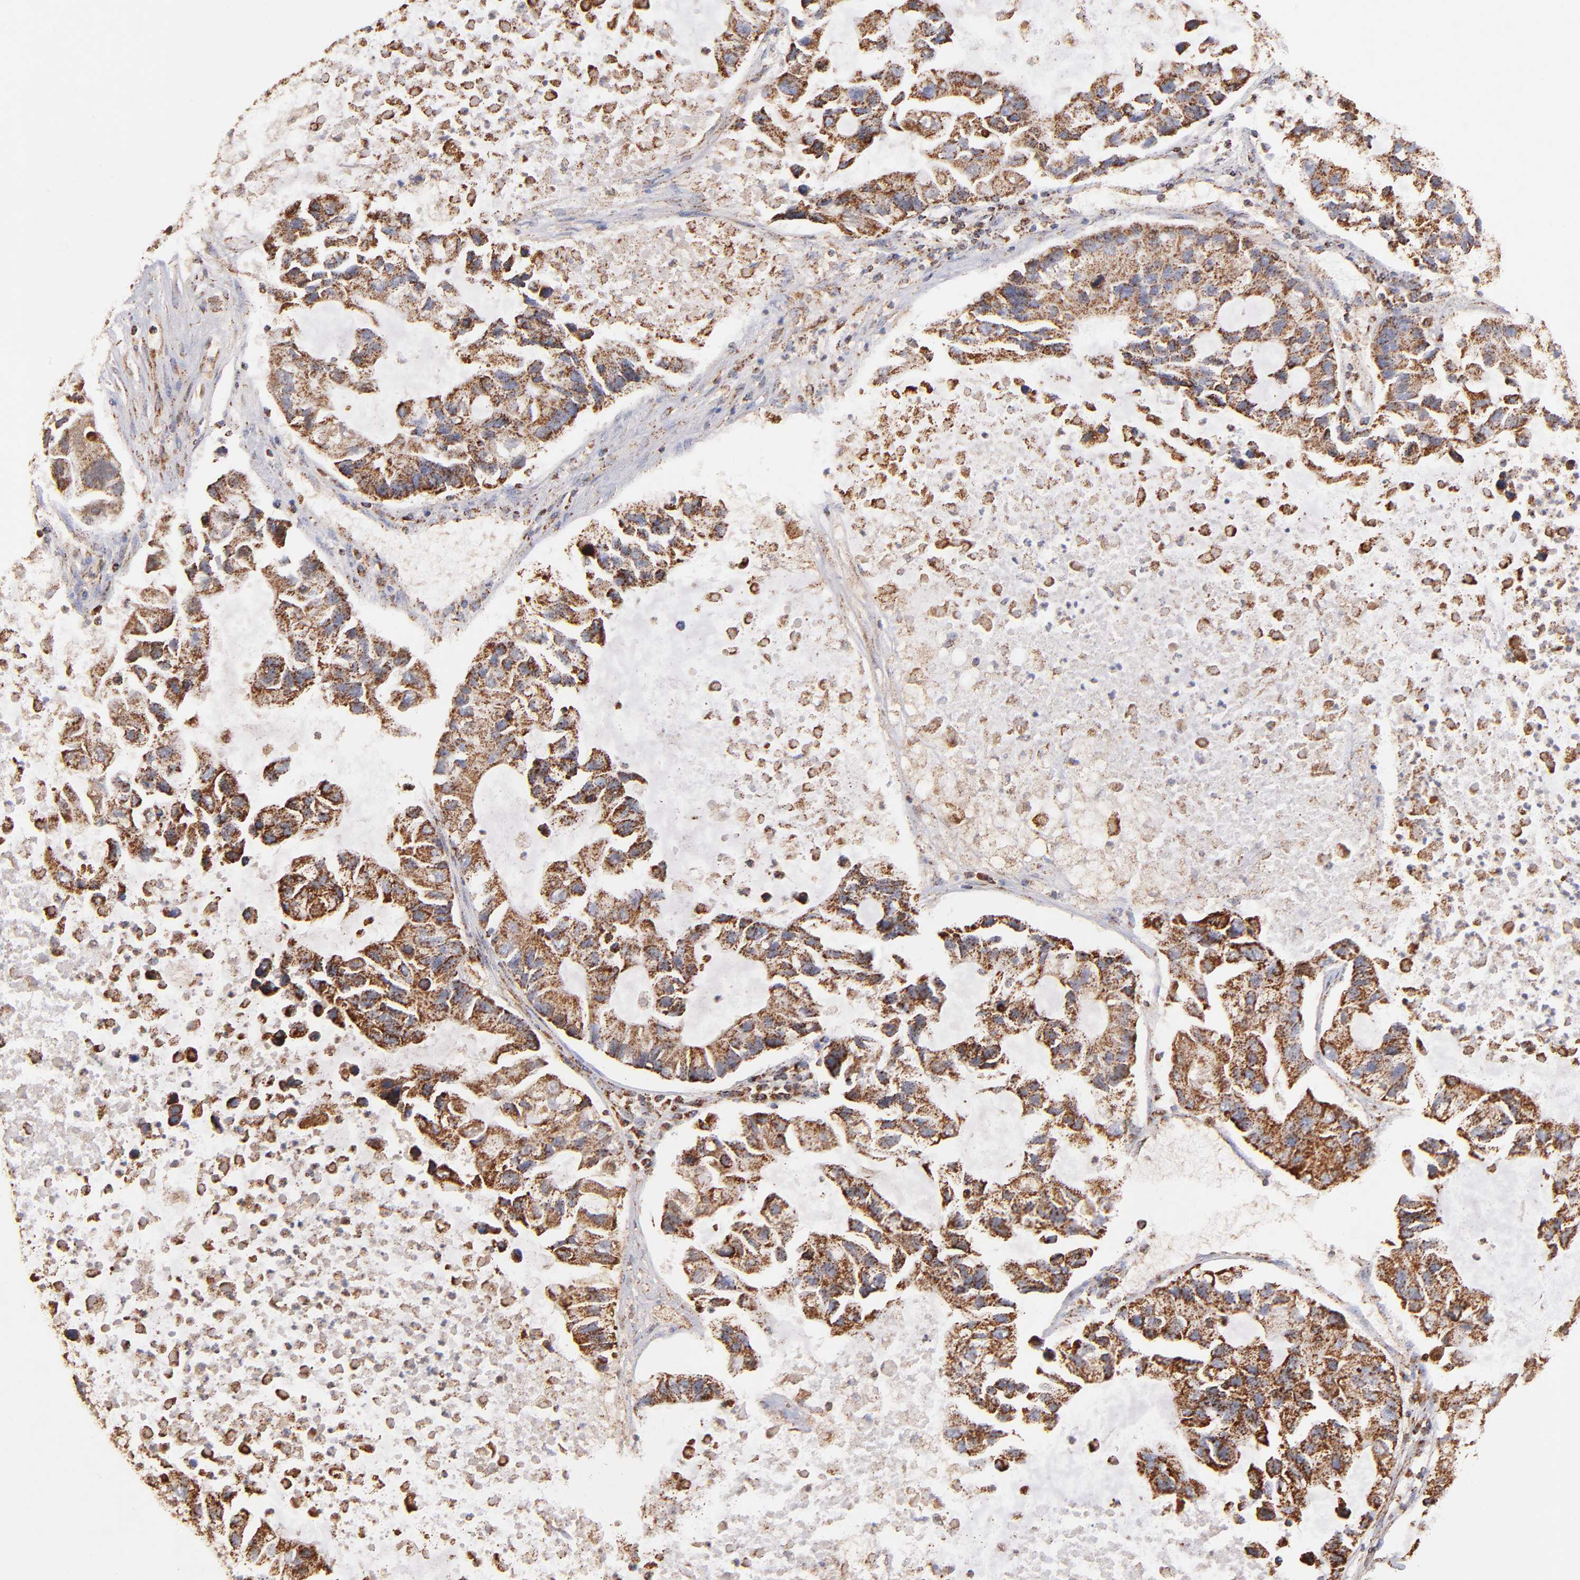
{"staining": {"intensity": "moderate", "quantity": ">75%", "location": "cytoplasmic/membranous"}, "tissue": "lung cancer", "cell_type": "Tumor cells", "image_type": "cancer", "snomed": [{"axis": "morphology", "description": "Adenocarcinoma, NOS"}, {"axis": "topography", "description": "Lung"}], "caption": "A medium amount of moderate cytoplasmic/membranous positivity is seen in about >75% of tumor cells in lung cancer (adenocarcinoma) tissue.", "gene": "DLST", "patient": {"sex": "female", "age": 51}}